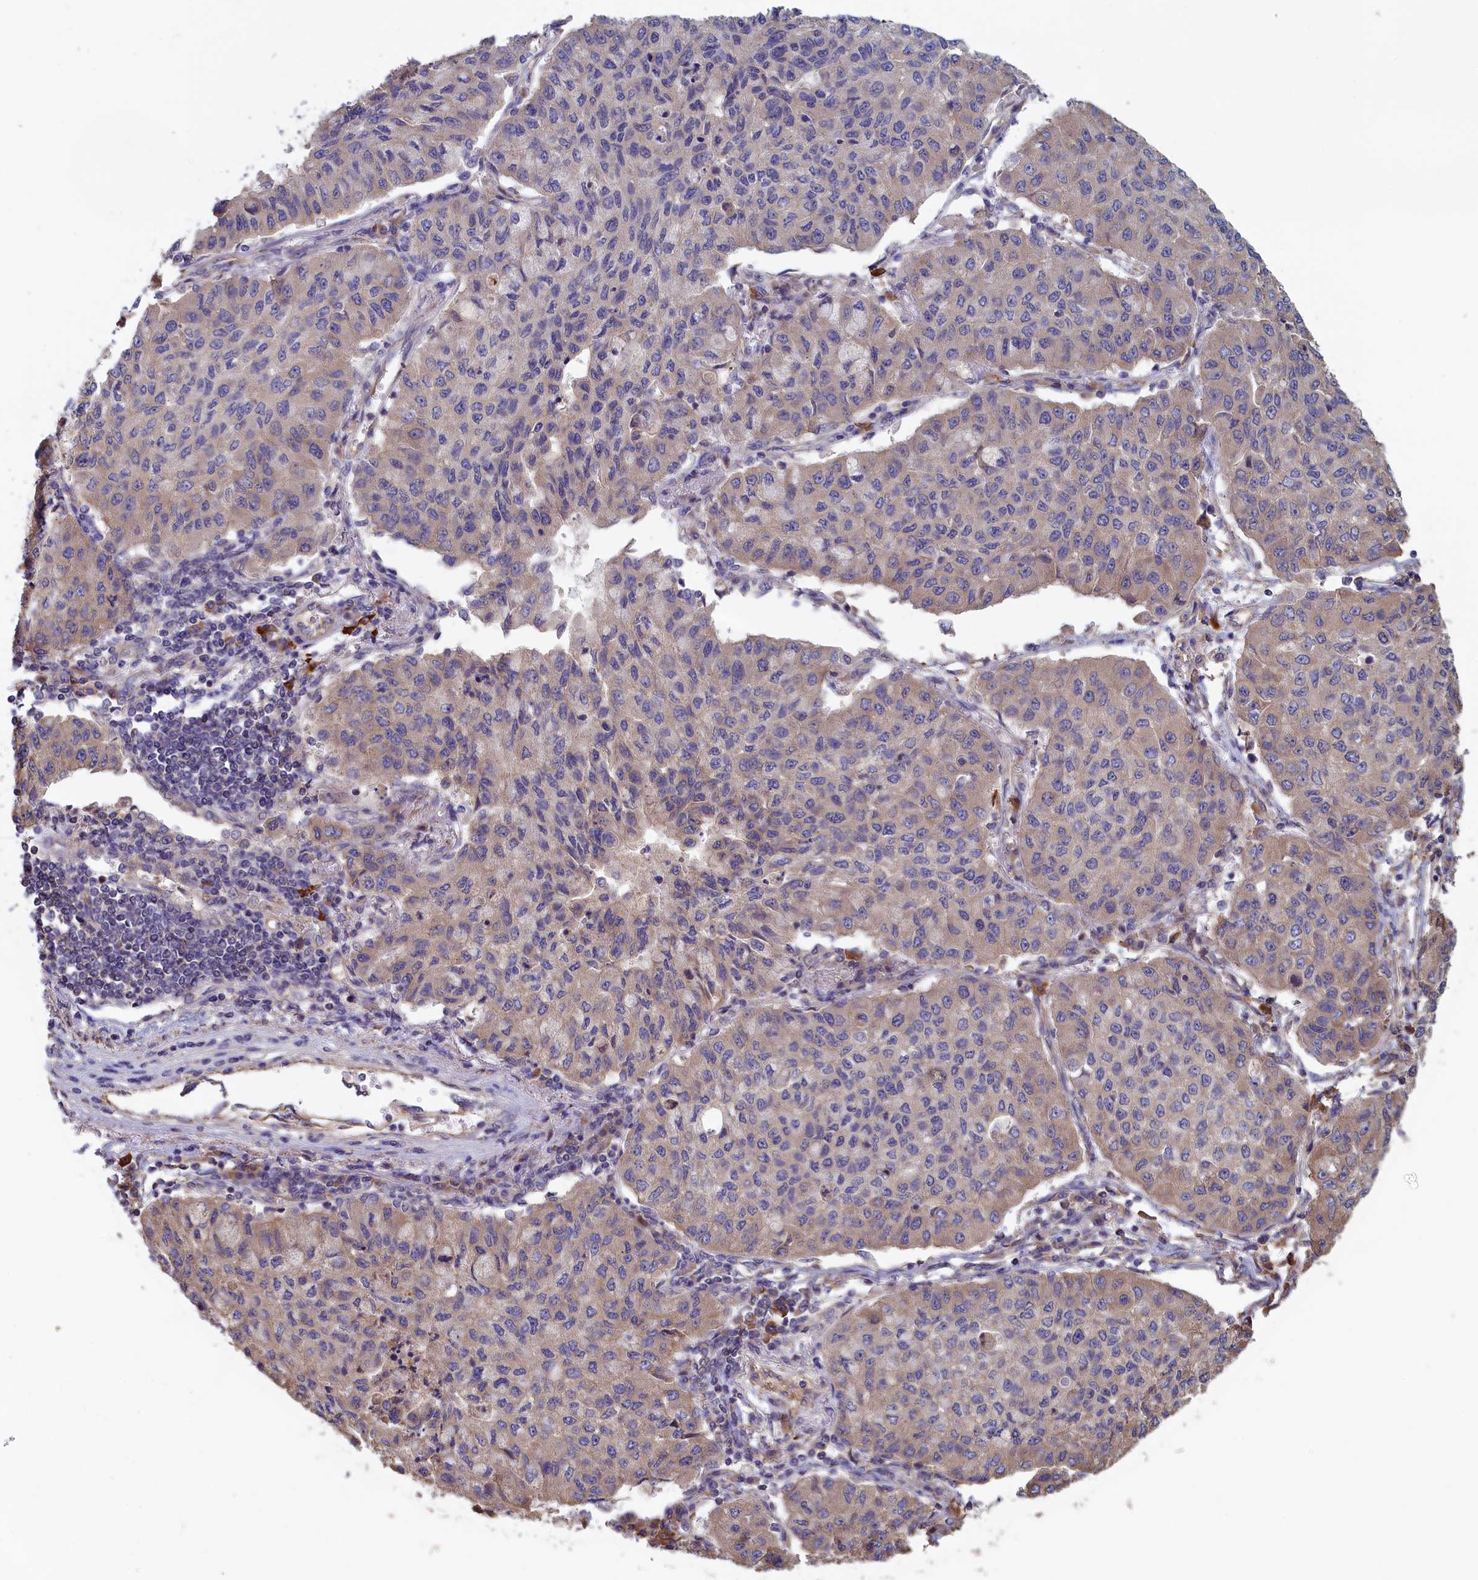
{"staining": {"intensity": "moderate", "quantity": "<25%", "location": "cytoplasmic/membranous"}, "tissue": "lung cancer", "cell_type": "Tumor cells", "image_type": "cancer", "snomed": [{"axis": "morphology", "description": "Squamous cell carcinoma, NOS"}, {"axis": "topography", "description": "Lung"}], "caption": "Squamous cell carcinoma (lung) stained for a protein (brown) displays moderate cytoplasmic/membranous positive expression in approximately <25% of tumor cells.", "gene": "ANKRD2", "patient": {"sex": "male", "age": 74}}